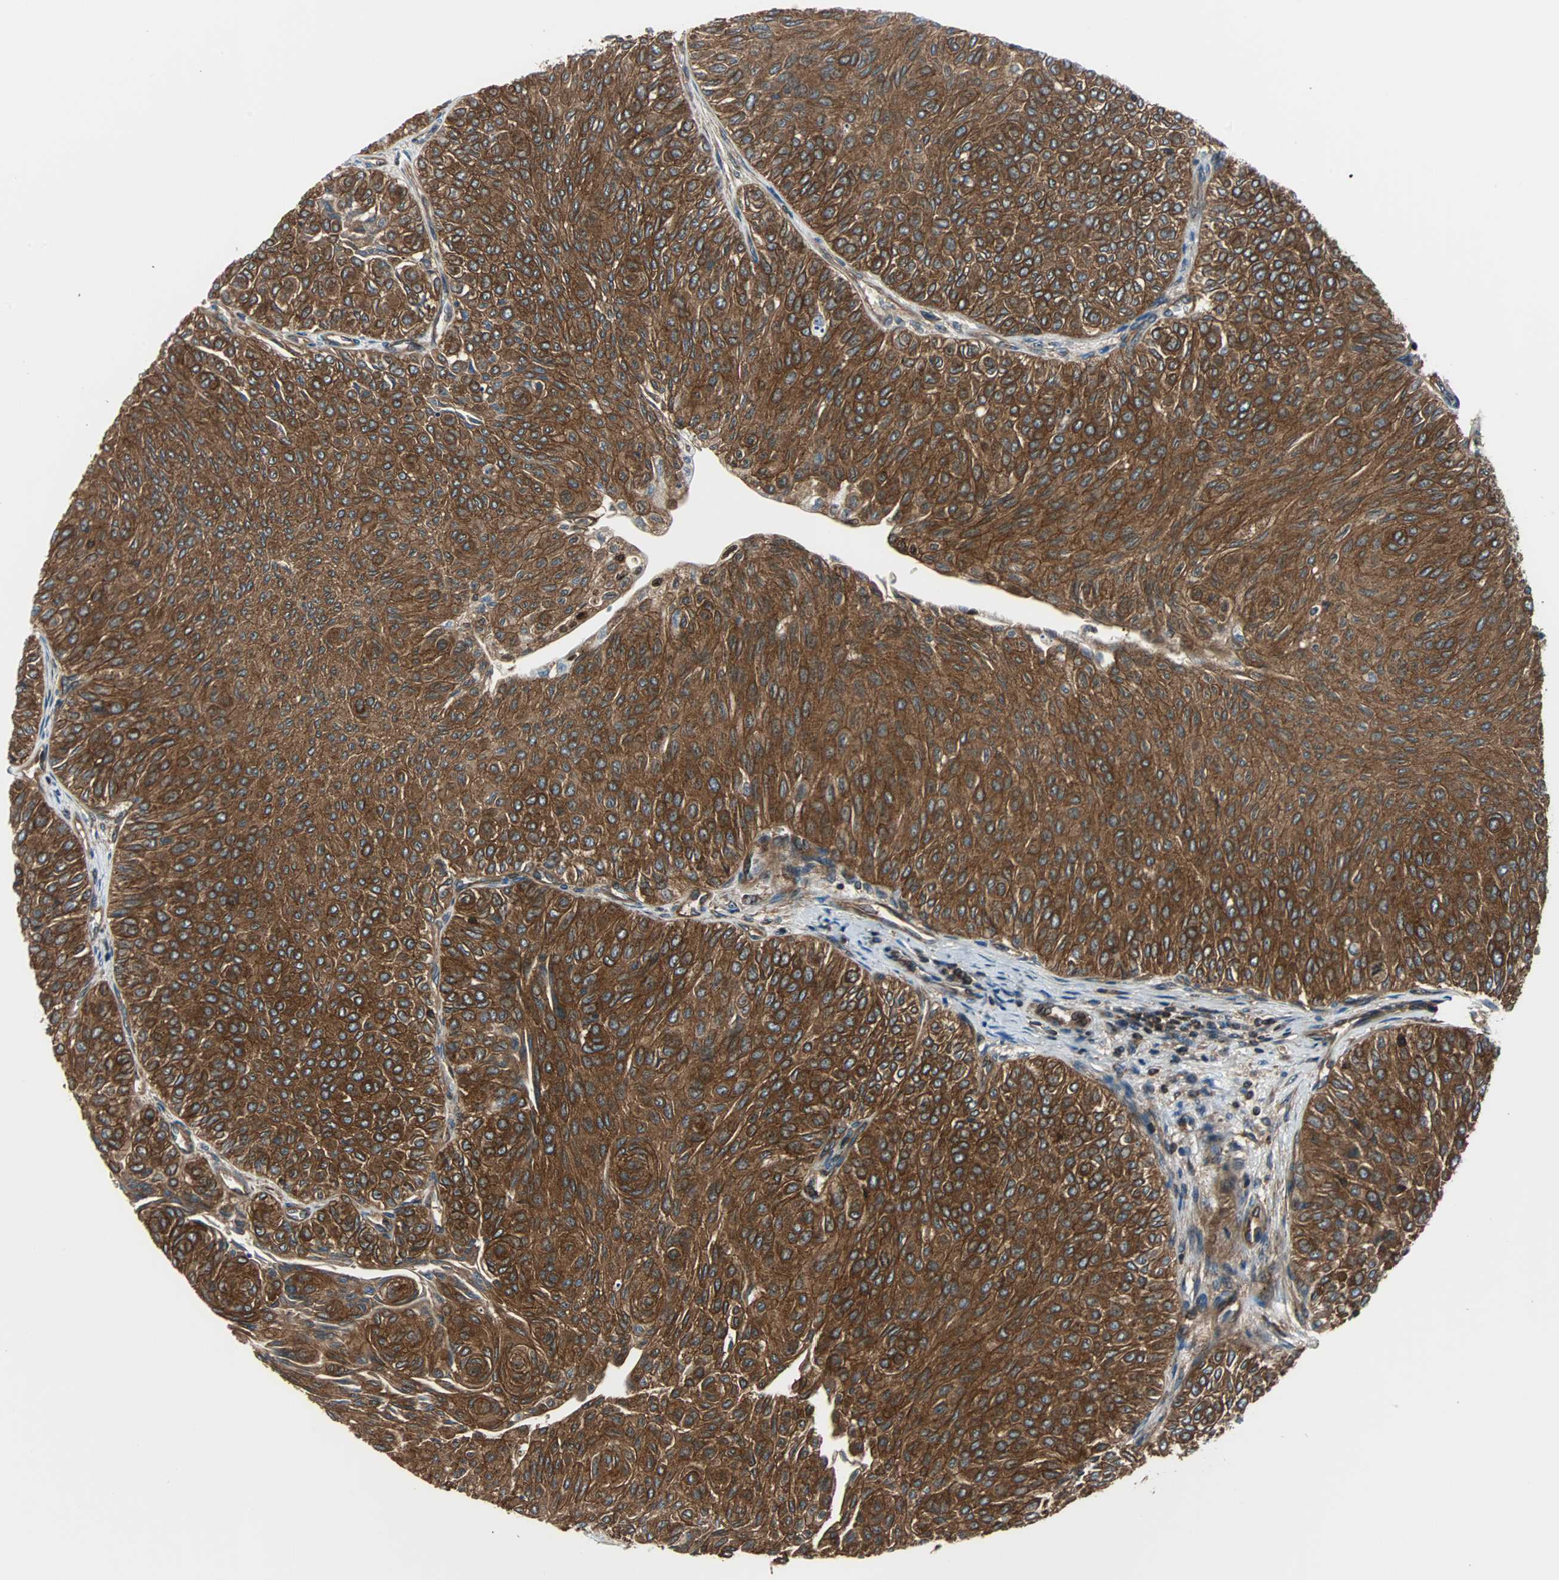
{"staining": {"intensity": "strong", "quantity": ">75%", "location": "cytoplasmic/membranous"}, "tissue": "urothelial cancer", "cell_type": "Tumor cells", "image_type": "cancer", "snomed": [{"axis": "morphology", "description": "Urothelial carcinoma, Low grade"}, {"axis": "topography", "description": "Urinary bladder"}], "caption": "Brown immunohistochemical staining in human urothelial carcinoma (low-grade) reveals strong cytoplasmic/membranous expression in approximately >75% of tumor cells.", "gene": "RELA", "patient": {"sex": "male", "age": 78}}